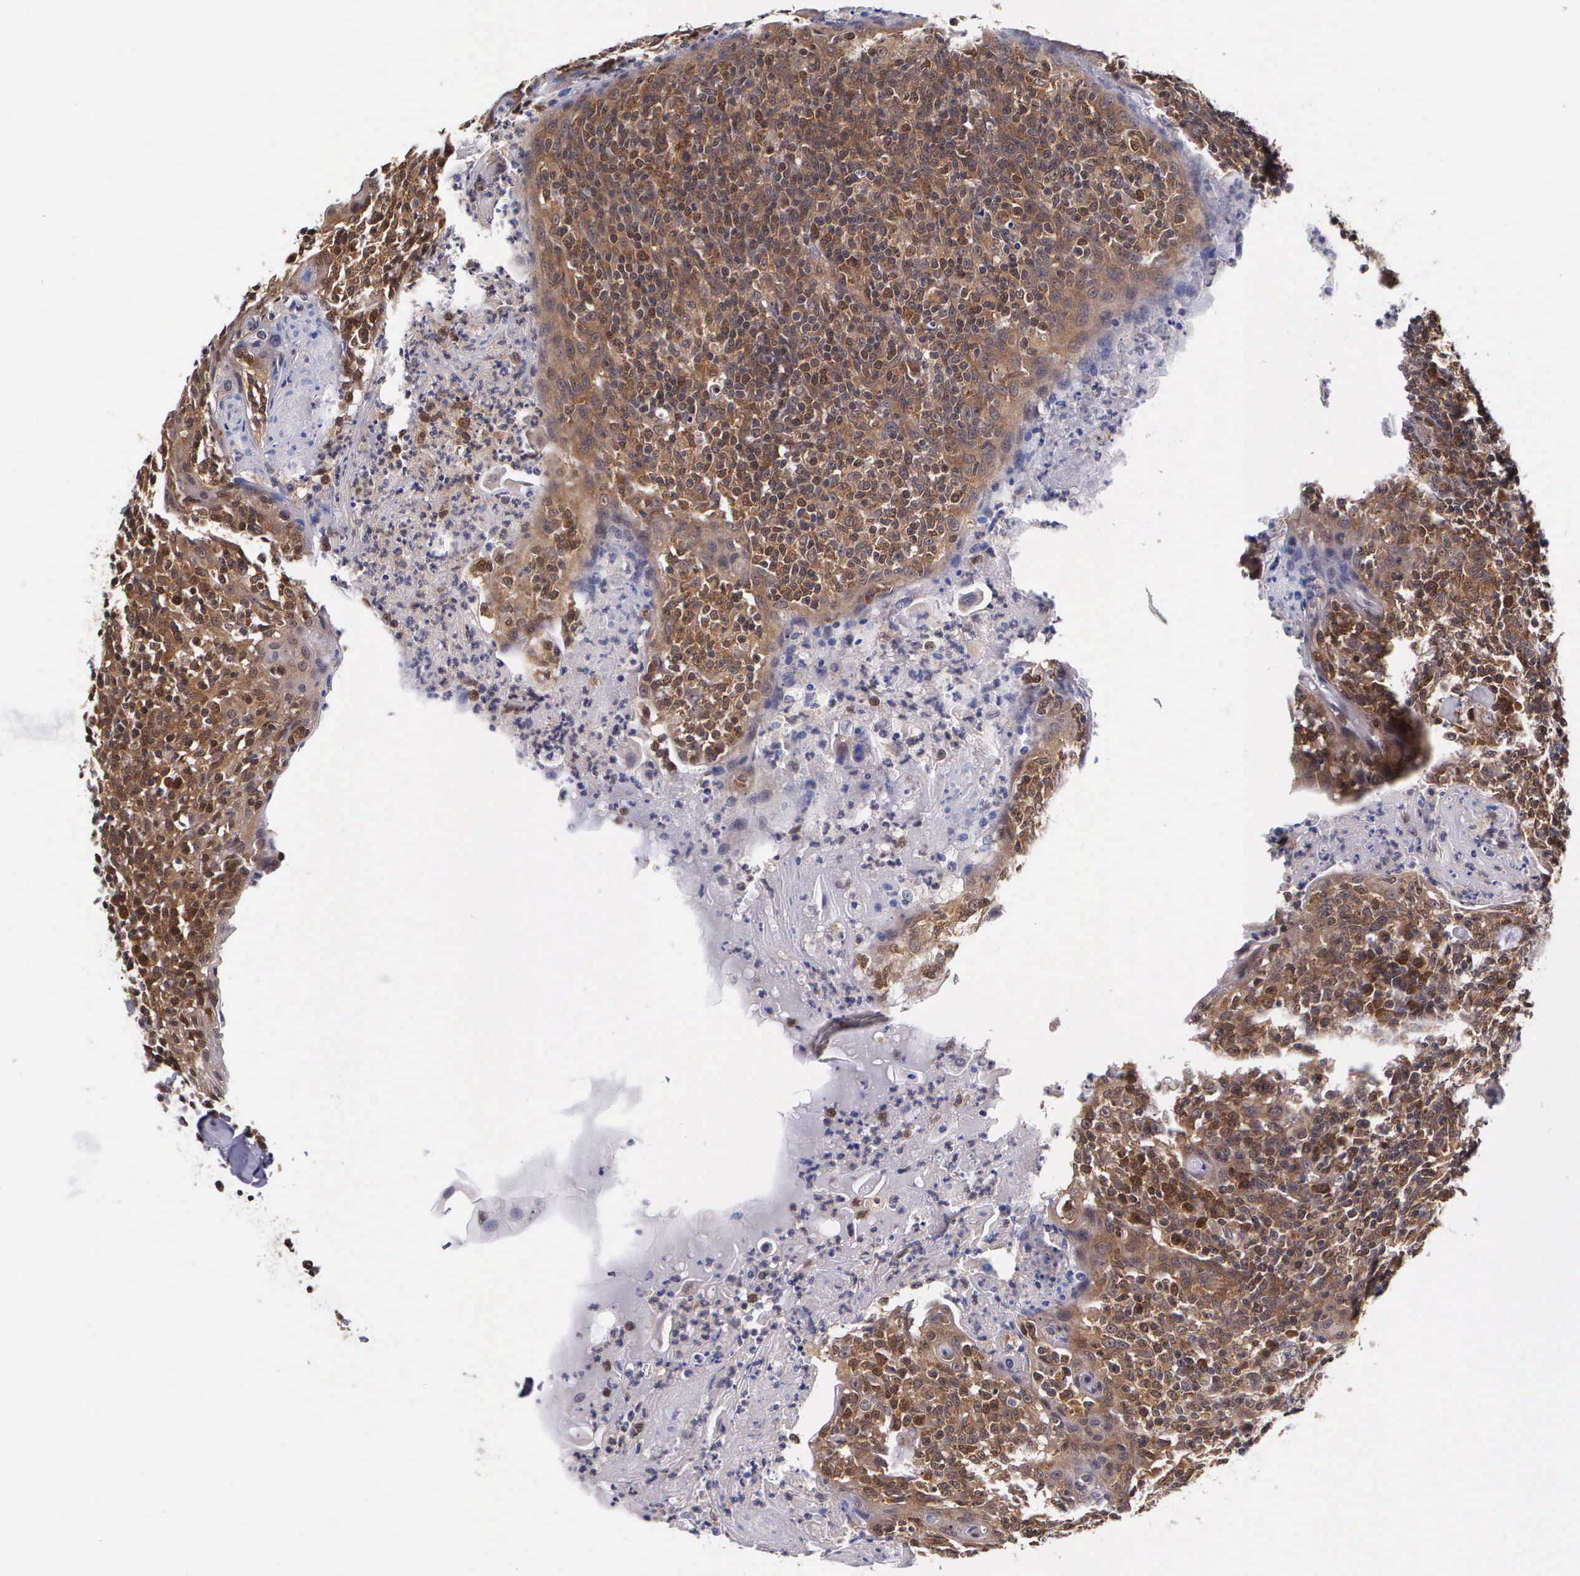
{"staining": {"intensity": "strong", "quantity": ">75%", "location": "cytoplasmic/membranous"}, "tissue": "tonsil", "cell_type": "Non-germinal center cells", "image_type": "normal", "snomed": [{"axis": "morphology", "description": "Normal tissue, NOS"}, {"axis": "topography", "description": "Tonsil"}], "caption": "Unremarkable tonsil was stained to show a protein in brown. There is high levels of strong cytoplasmic/membranous positivity in about >75% of non-germinal center cells. The protein of interest is shown in brown color, while the nuclei are stained blue.", "gene": "IGBP1P2", "patient": {"sex": "male", "age": 6}}